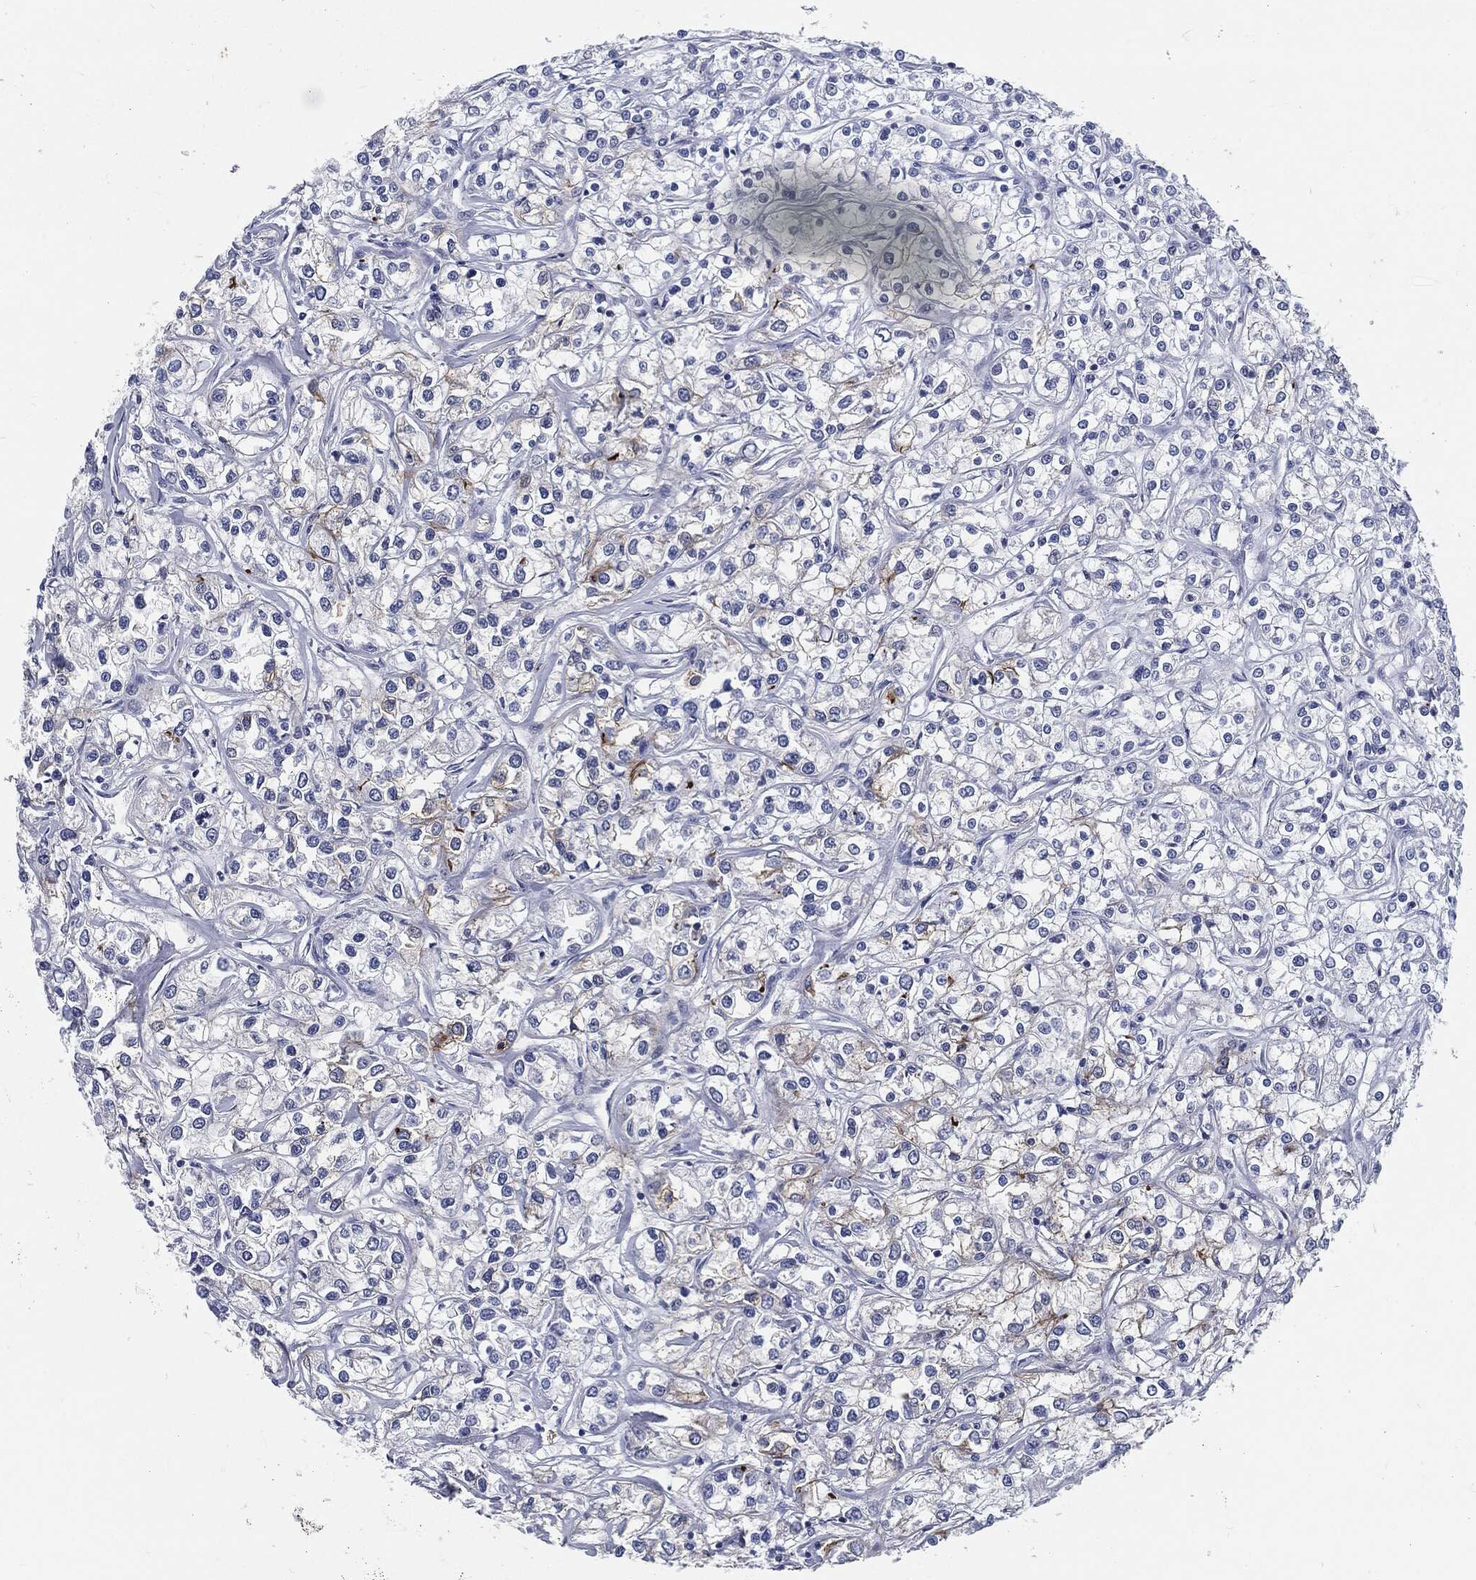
{"staining": {"intensity": "negative", "quantity": "none", "location": "none"}, "tissue": "renal cancer", "cell_type": "Tumor cells", "image_type": "cancer", "snomed": [{"axis": "morphology", "description": "Adenocarcinoma, NOS"}, {"axis": "topography", "description": "Kidney"}], "caption": "Renal cancer (adenocarcinoma) was stained to show a protein in brown. There is no significant staining in tumor cells.", "gene": "PROM1", "patient": {"sex": "female", "age": 59}}